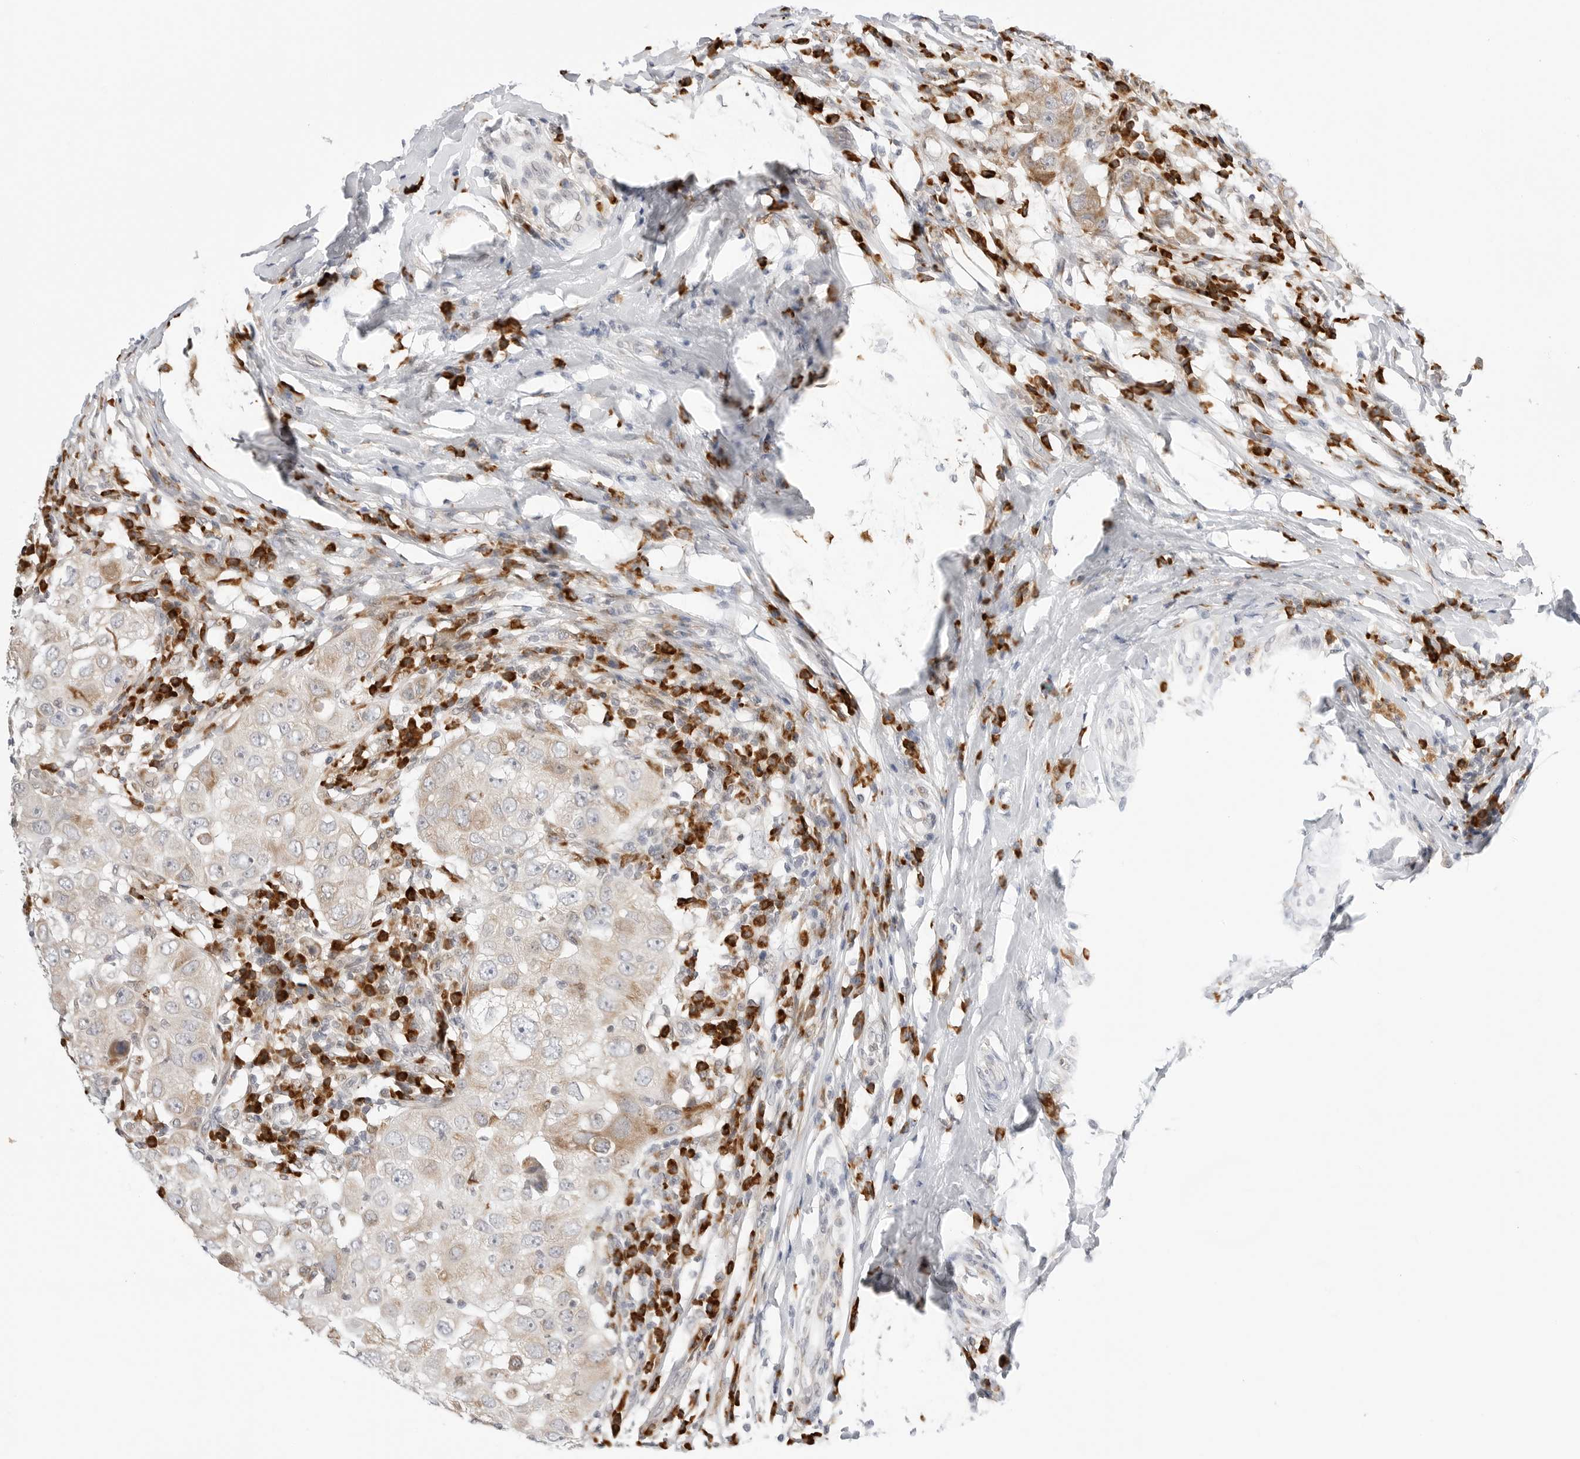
{"staining": {"intensity": "weak", "quantity": ">75%", "location": "cytoplasmic/membranous"}, "tissue": "breast cancer", "cell_type": "Tumor cells", "image_type": "cancer", "snomed": [{"axis": "morphology", "description": "Duct carcinoma"}, {"axis": "topography", "description": "Breast"}], "caption": "Infiltrating ductal carcinoma (breast) stained with a brown dye demonstrates weak cytoplasmic/membranous positive positivity in approximately >75% of tumor cells.", "gene": "RPN1", "patient": {"sex": "female", "age": 27}}